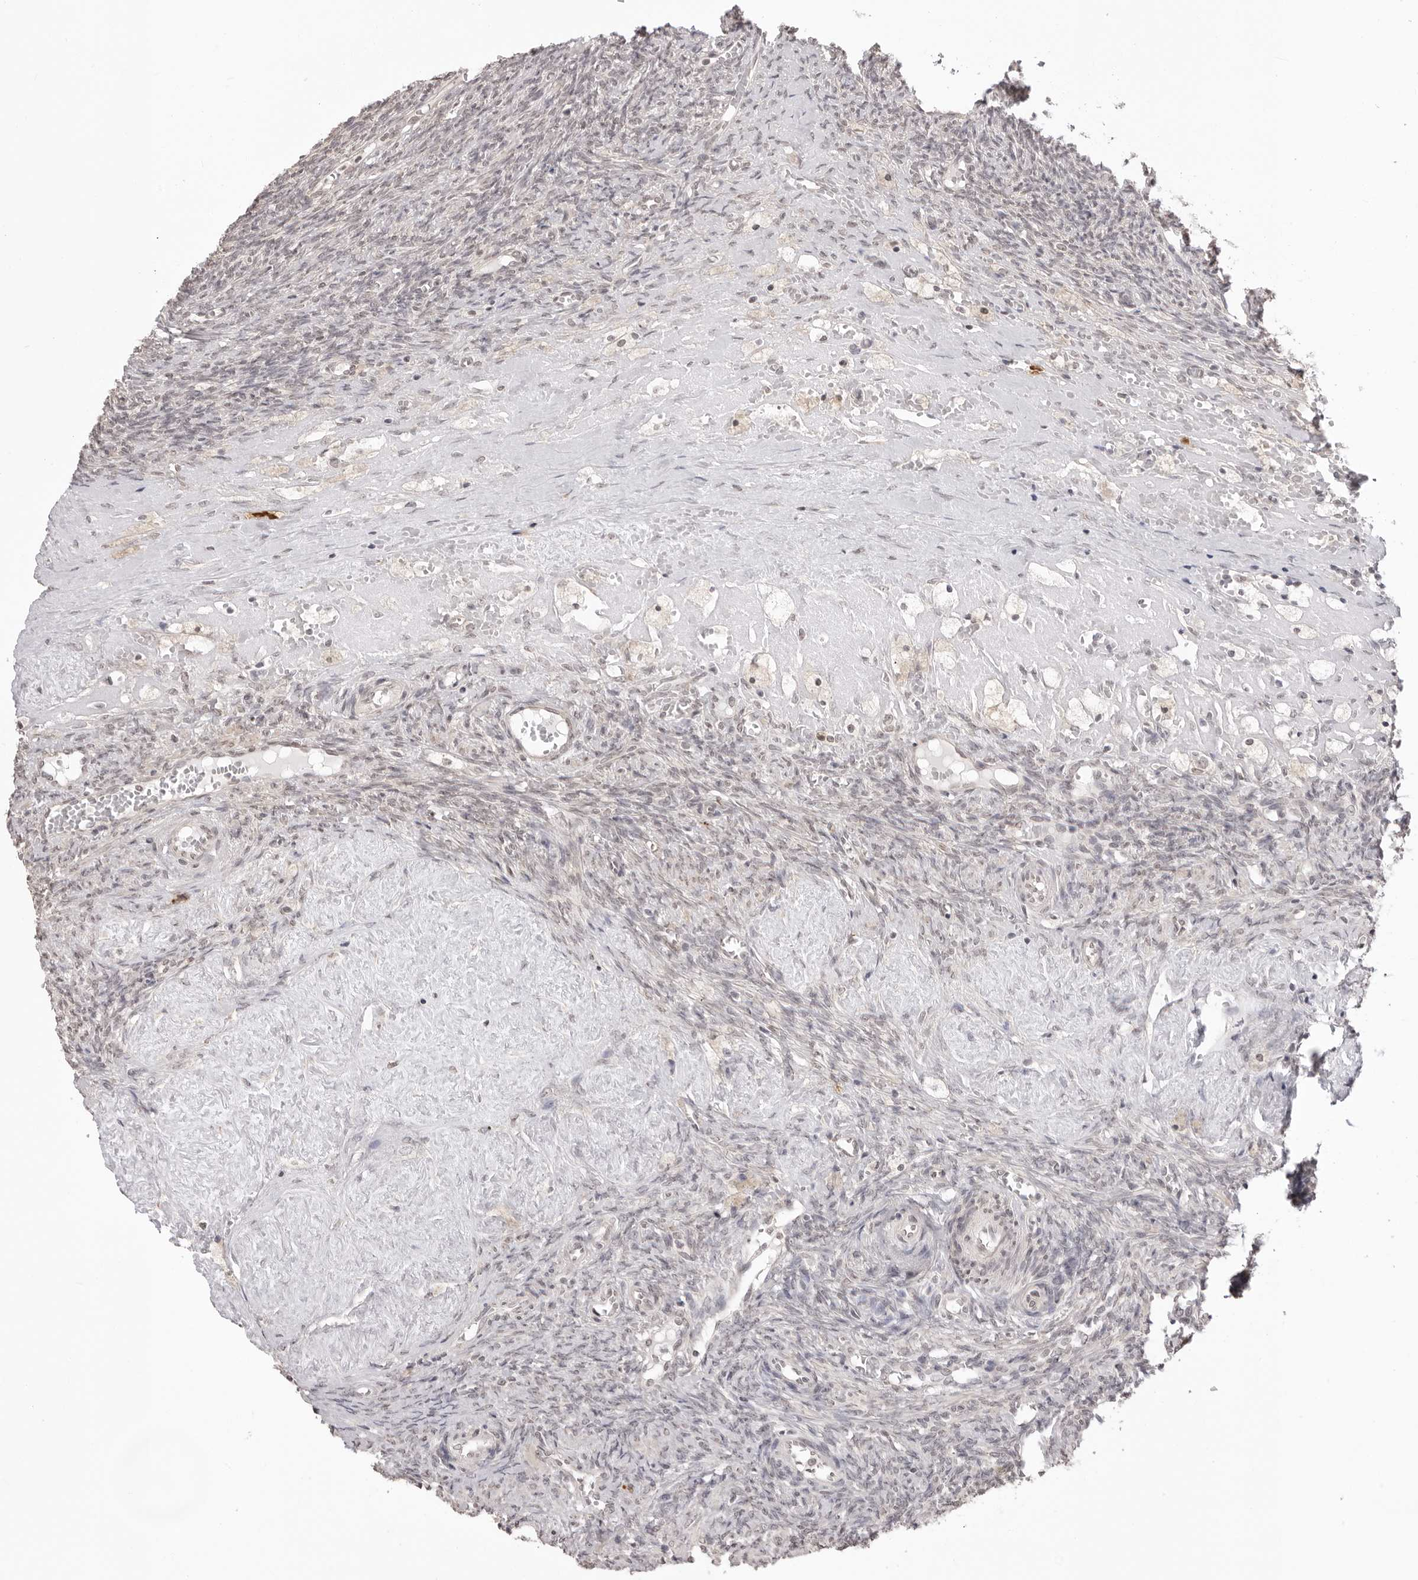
{"staining": {"intensity": "moderate", "quantity": ">75%", "location": "cytoplasmic/membranous"}, "tissue": "ovary", "cell_type": "Follicle cells", "image_type": "normal", "snomed": [{"axis": "morphology", "description": "Normal tissue, NOS"}, {"axis": "topography", "description": "Ovary"}], "caption": "DAB (3,3'-diaminobenzidine) immunohistochemical staining of normal ovary displays moderate cytoplasmic/membranous protein staining in approximately >75% of follicle cells.", "gene": "ZC3H11A", "patient": {"sex": "female", "age": 41}}